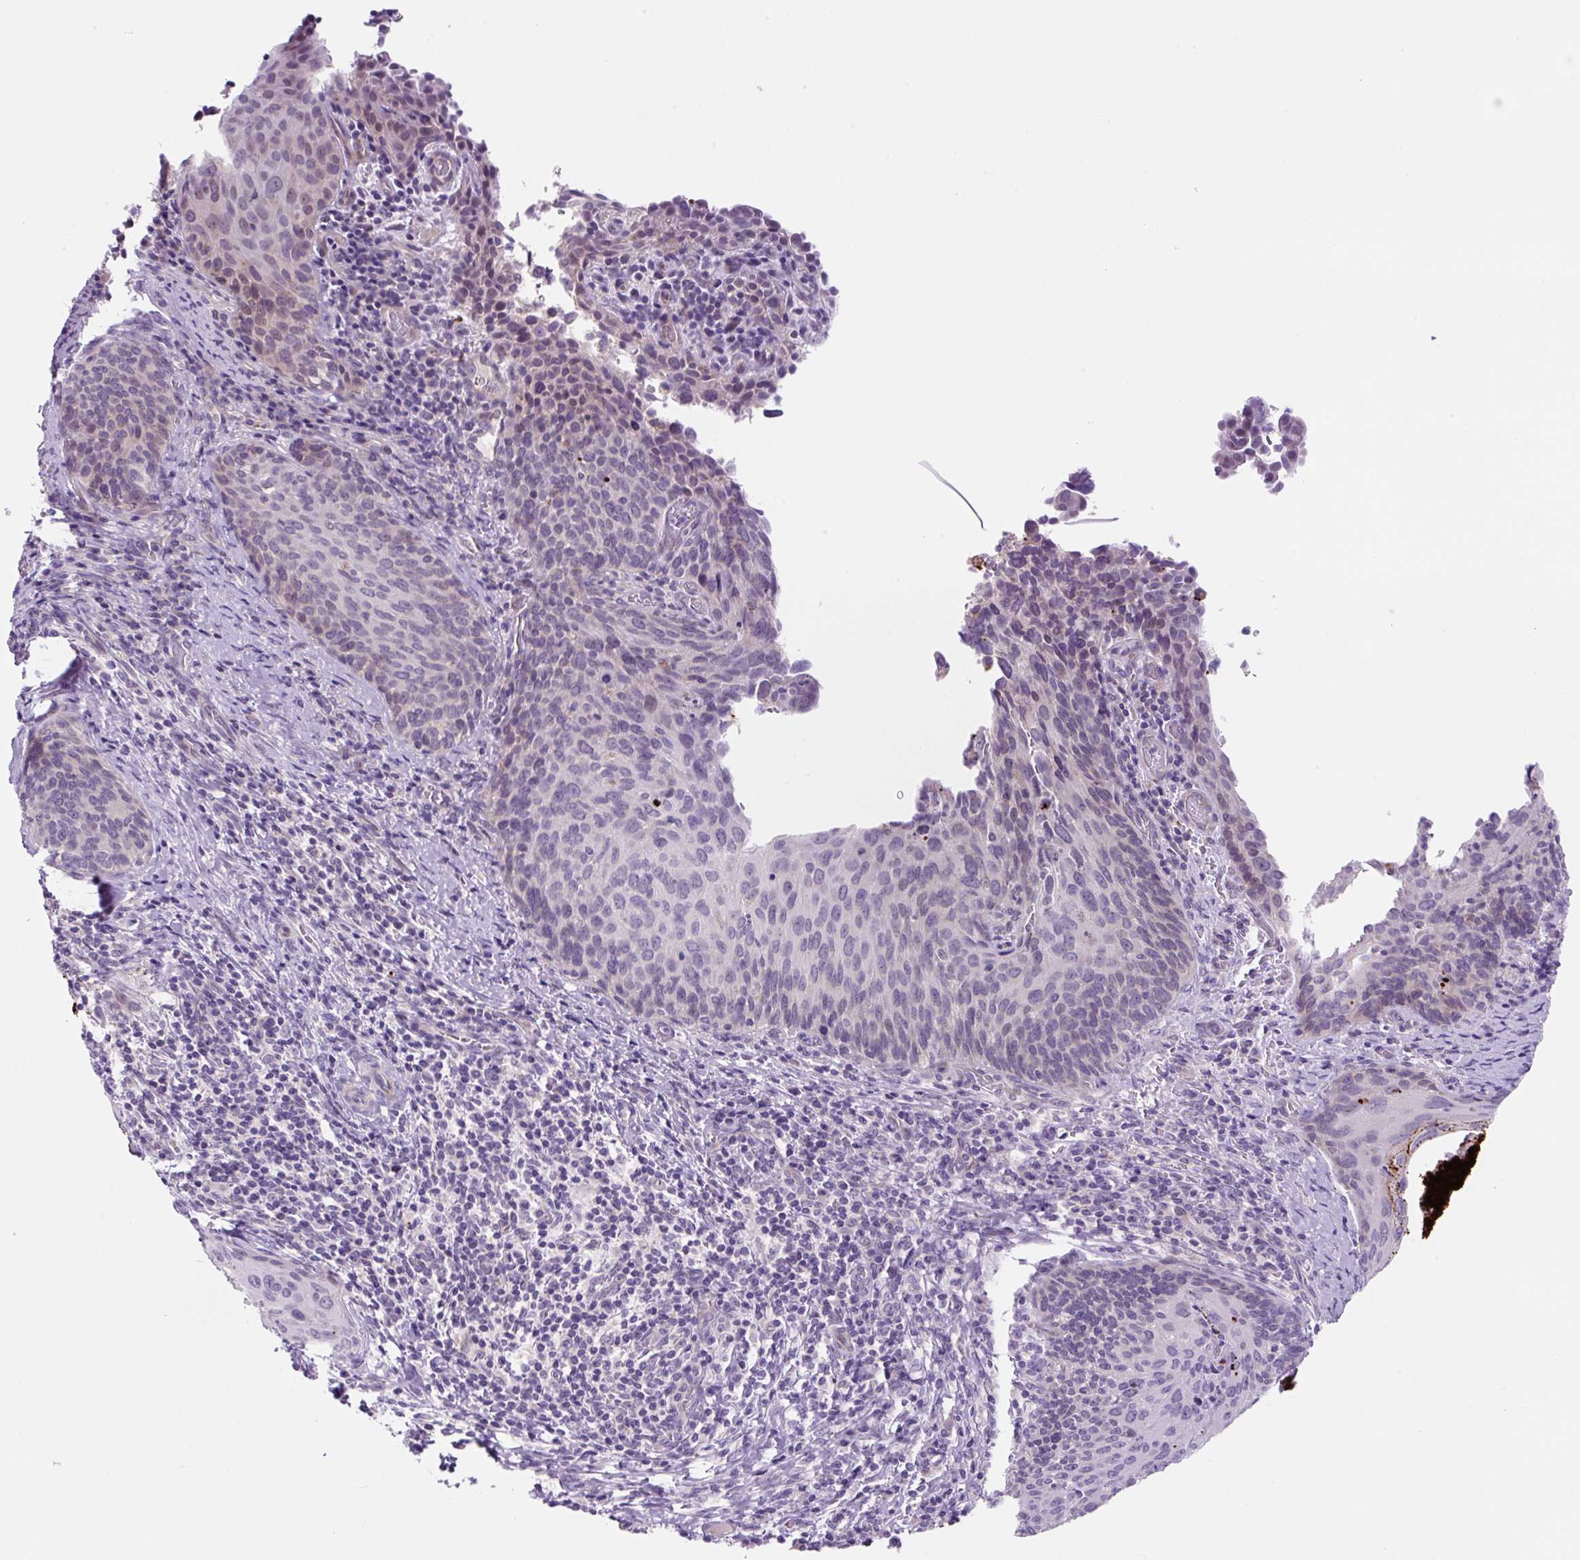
{"staining": {"intensity": "negative", "quantity": "none", "location": "none"}, "tissue": "cervical cancer", "cell_type": "Tumor cells", "image_type": "cancer", "snomed": [{"axis": "morphology", "description": "Squamous cell carcinoma, NOS"}, {"axis": "morphology", "description": "Adenocarcinoma, NOS"}, {"axis": "topography", "description": "Cervix"}], "caption": "IHC image of neoplastic tissue: human cervical squamous cell carcinoma stained with DAB reveals no significant protein expression in tumor cells. (Brightfield microscopy of DAB (3,3'-diaminobenzidine) IHC at high magnification).", "gene": "OGDHL", "patient": {"sex": "female", "age": 52}}